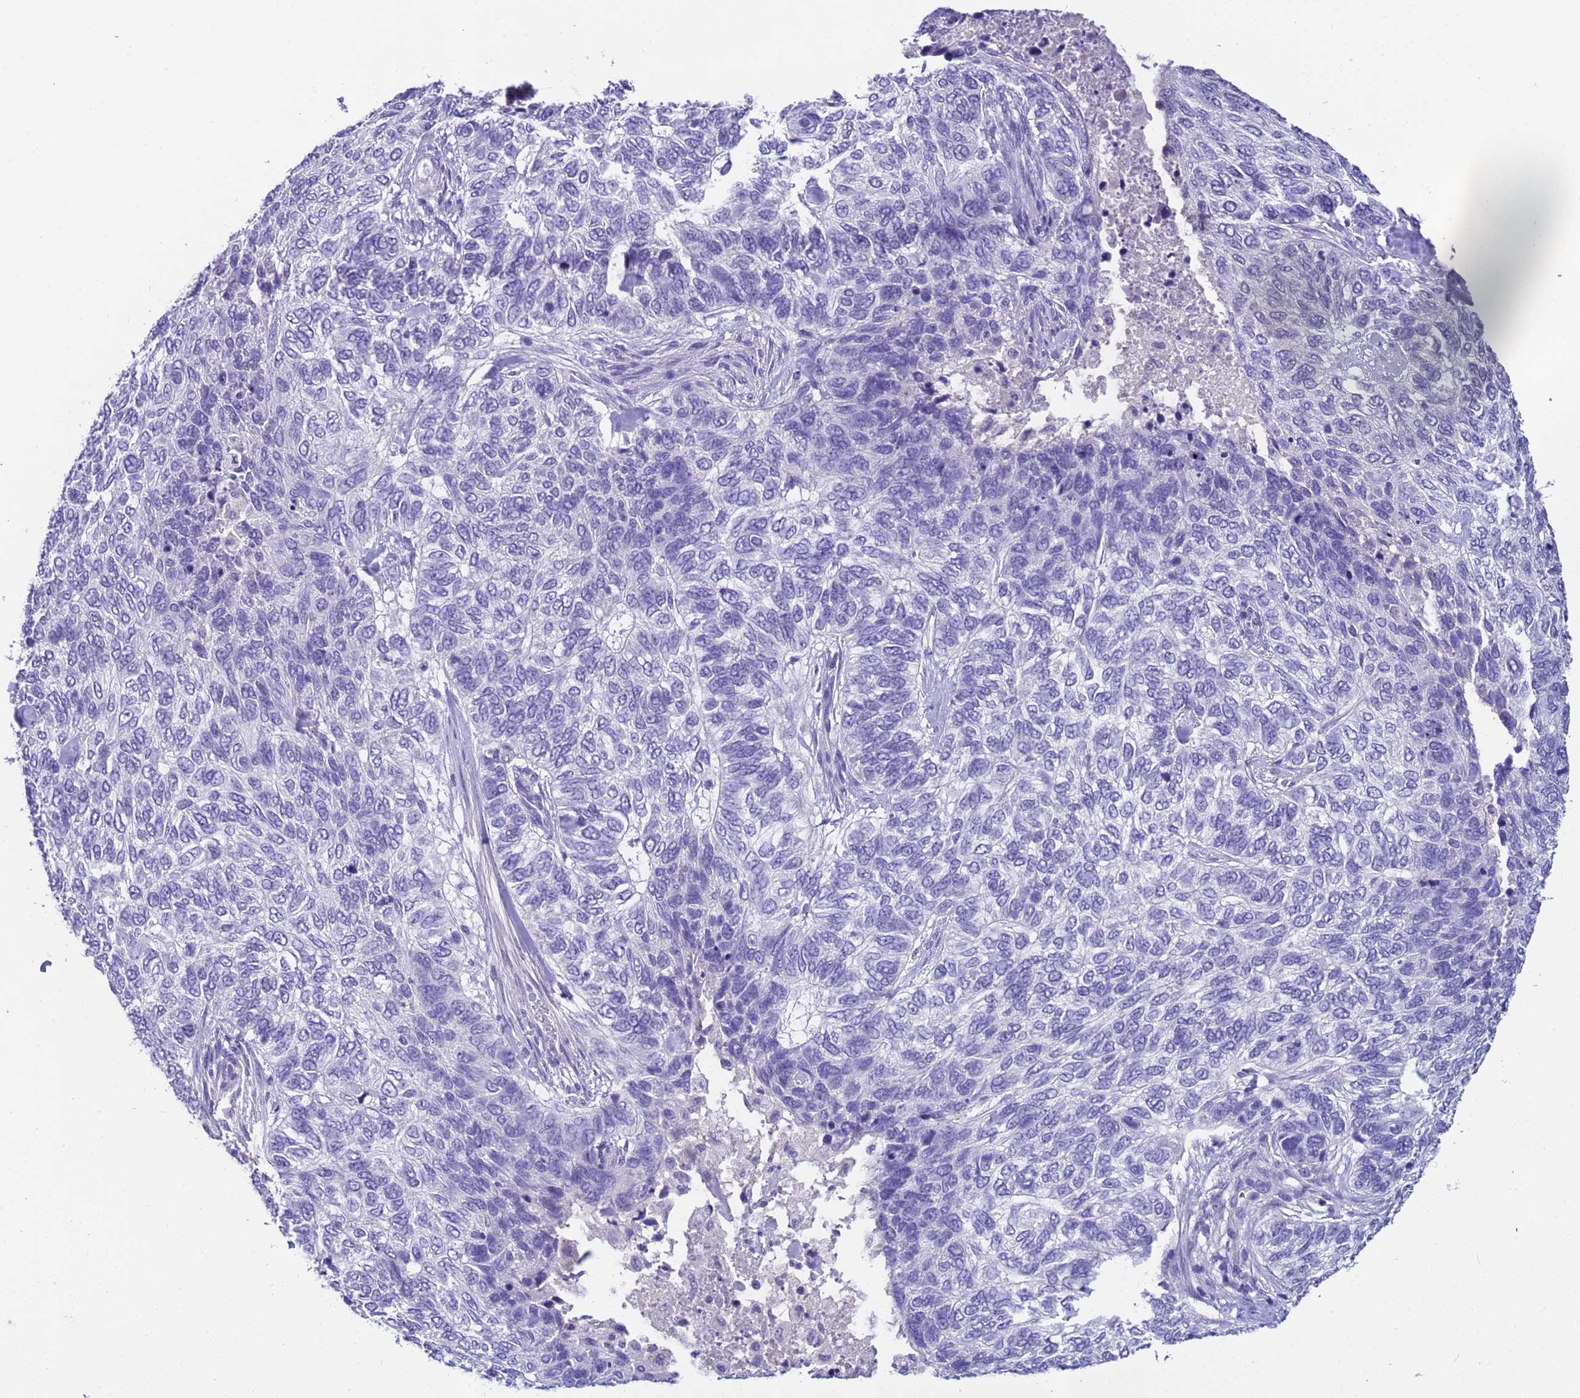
{"staining": {"intensity": "negative", "quantity": "none", "location": "none"}, "tissue": "skin cancer", "cell_type": "Tumor cells", "image_type": "cancer", "snomed": [{"axis": "morphology", "description": "Basal cell carcinoma"}, {"axis": "topography", "description": "Skin"}], "caption": "Tumor cells are negative for protein expression in human basal cell carcinoma (skin). (DAB immunohistochemistry visualized using brightfield microscopy, high magnification).", "gene": "ZNF248", "patient": {"sex": "female", "age": 65}}